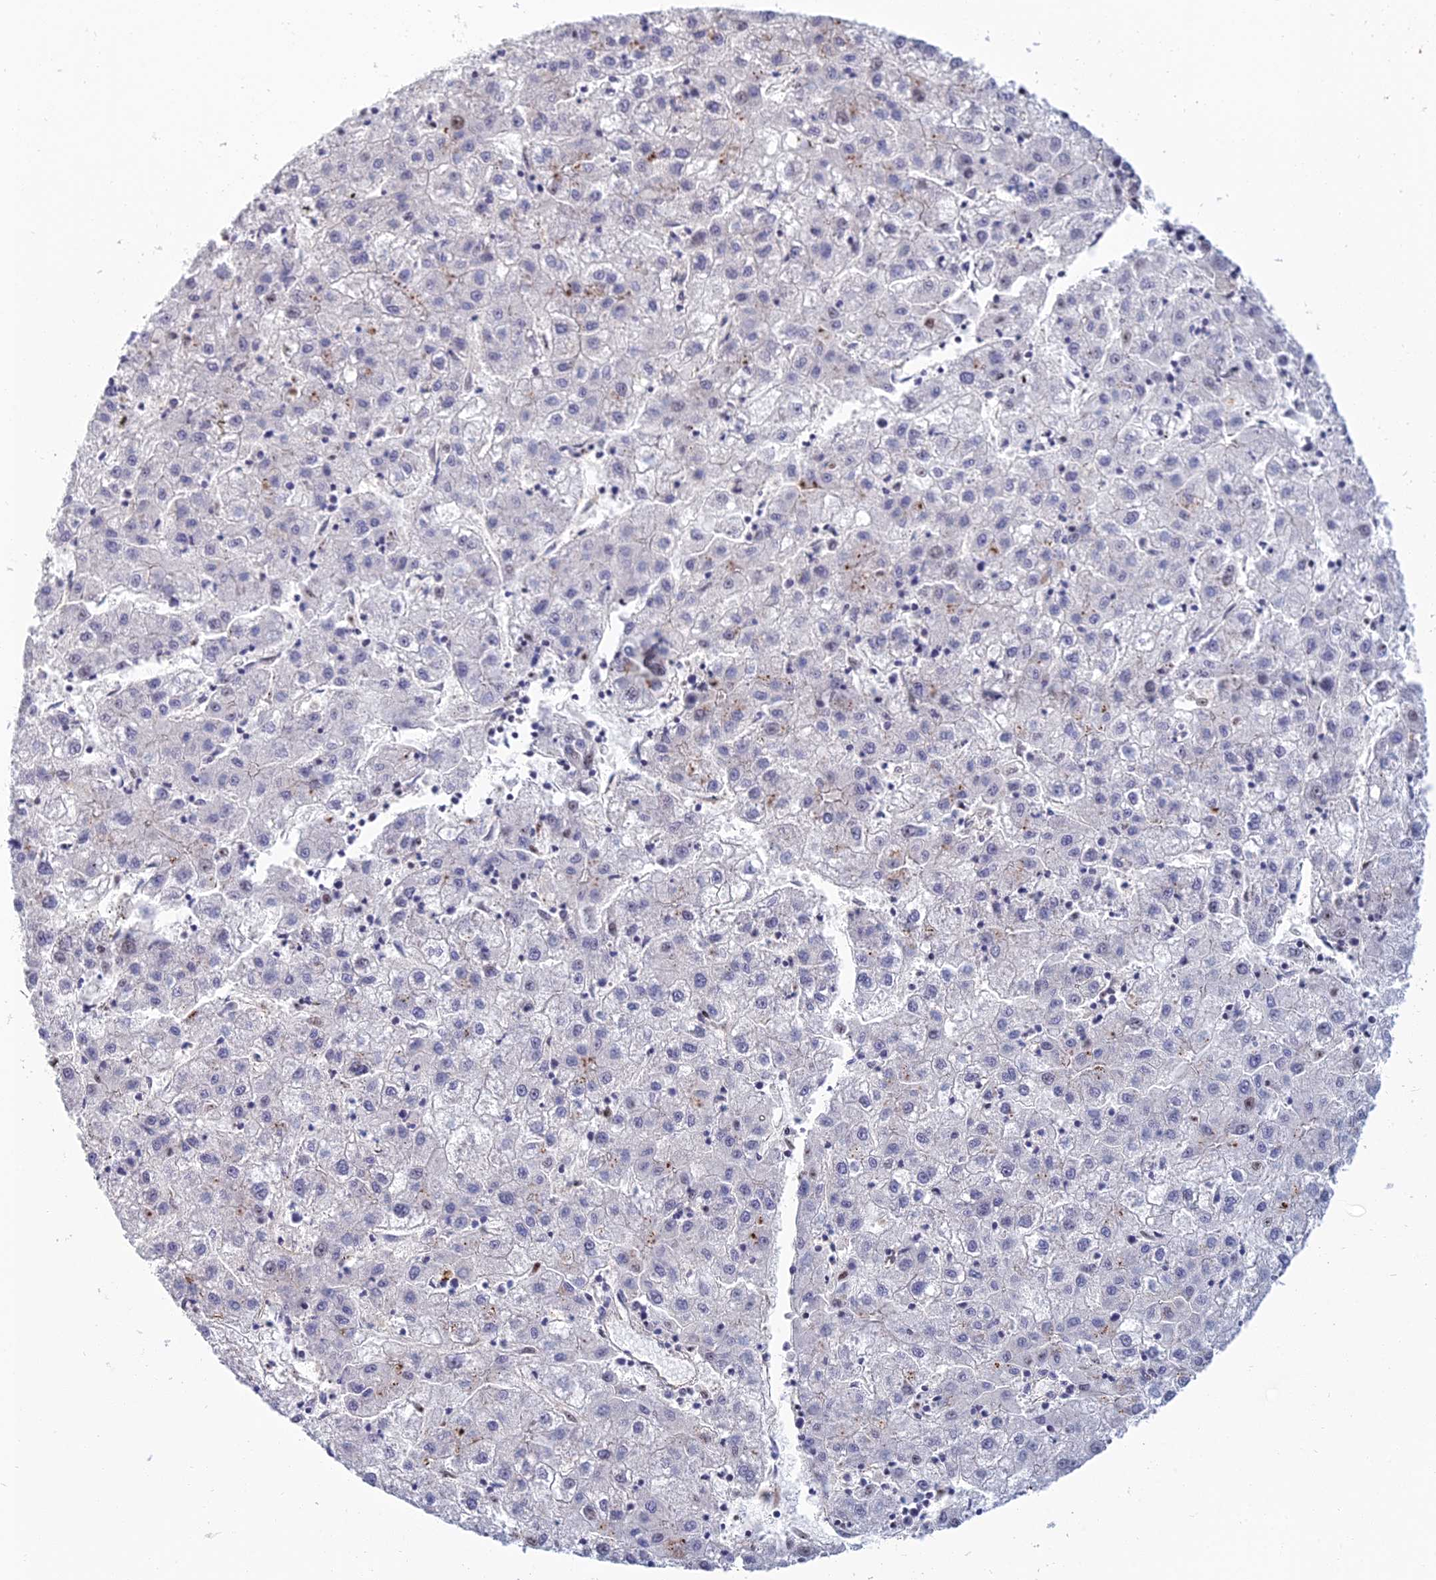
{"staining": {"intensity": "negative", "quantity": "none", "location": "none"}, "tissue": "liver cancer", "cell_type": "Tumor cells", "image_type": "cancer", "snomed": [{"axis": "morphology", "description": "Carcinoma, Hepatocellular, NOS"}, {"axis": "topography", "description": "Liver"}], "caption": "Immunohistochemical staining of human liver cancer shows no significant expression in tumor cells.", "gene": "TRIM43B", "patient": {"sex": "male", "age": 72}}